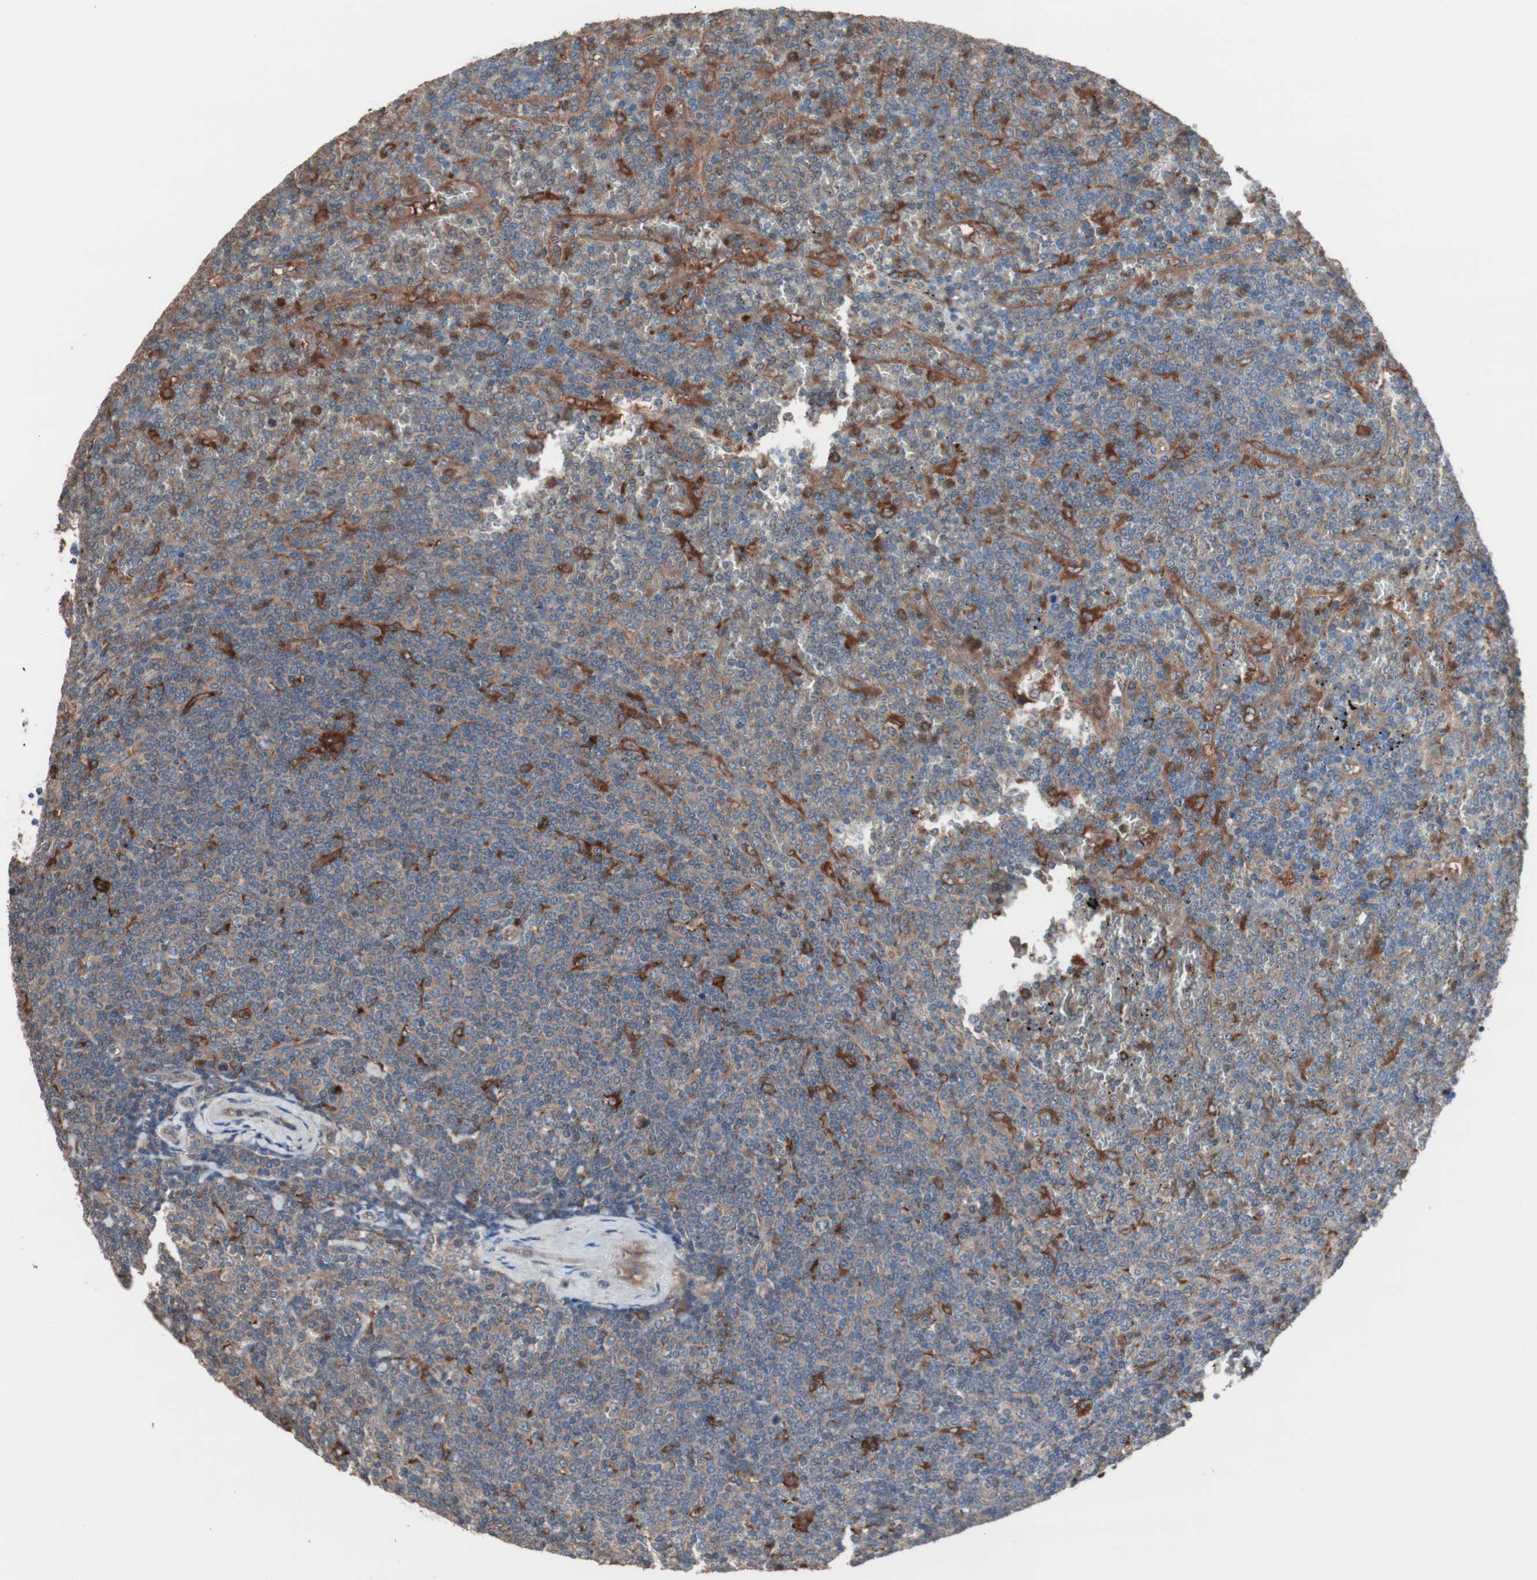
{"staining": {"intensity": "weak", "quantity": "25%-75%", "location": "cytoplasmic/membranous"}, "tissue": "lymphoma", "cell_type": "Tumor cells", "image_type": "cancer", "snomed": [{"axis": "morphology", "description": "Malignant lymphoma, non-Hodgkin's type, Low grade"}, {"axis": "topography", "description": "Spleen"}], "caption": "Approximately 25%-75% of tumor cells in low-grade malignant lymphoma, non-Hodgkin's type exhibit weak cytoplasmic/membranous protein positivity as visualized by brown immunohistochemical staining.", "gene": "ATG7", "patient": {"sex": "female", "age": 19}}